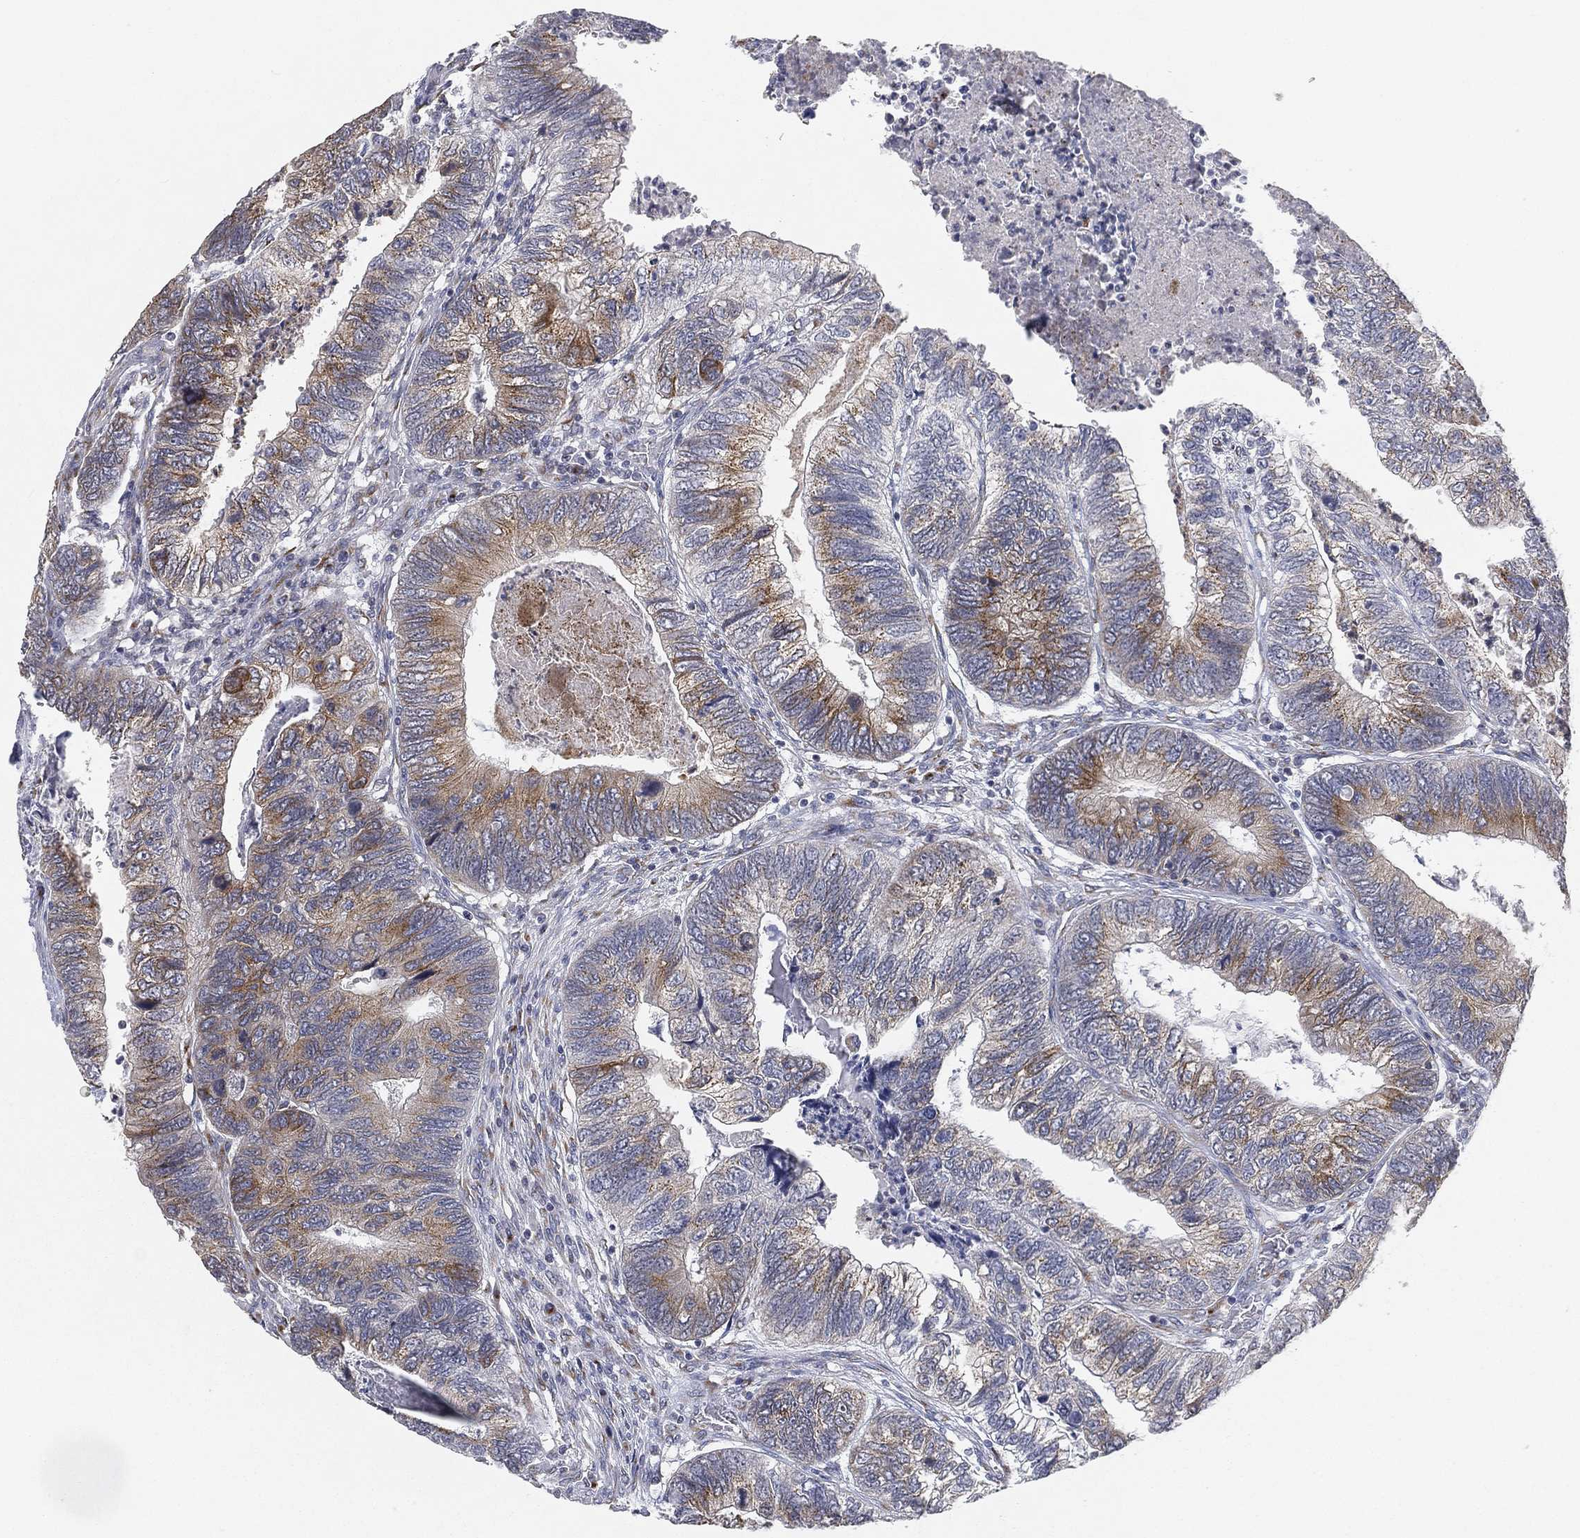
{"staining": {"intensity": "moderate", "quantity": "25%-75%", "location": "cytoplasmic/membranous"}, "tissue": "colorectal cancer", "cell_type": "Tumor cells", "image_type": "cancer", "snomed": [{"axis": "morphology", "description": "Adenocarcinoma, NOS"}, {"axis": "topography", "description": "Colon"}], "caption": "A histopathology image showing moderate cytoplasmic/membranous expression in about 25%-75% of tumor cells in colorectal cancer, as visualized by brown immunohistochemical staining.", "gene": "TICAM1", "patient": {"sex": "female", "age": 67}}